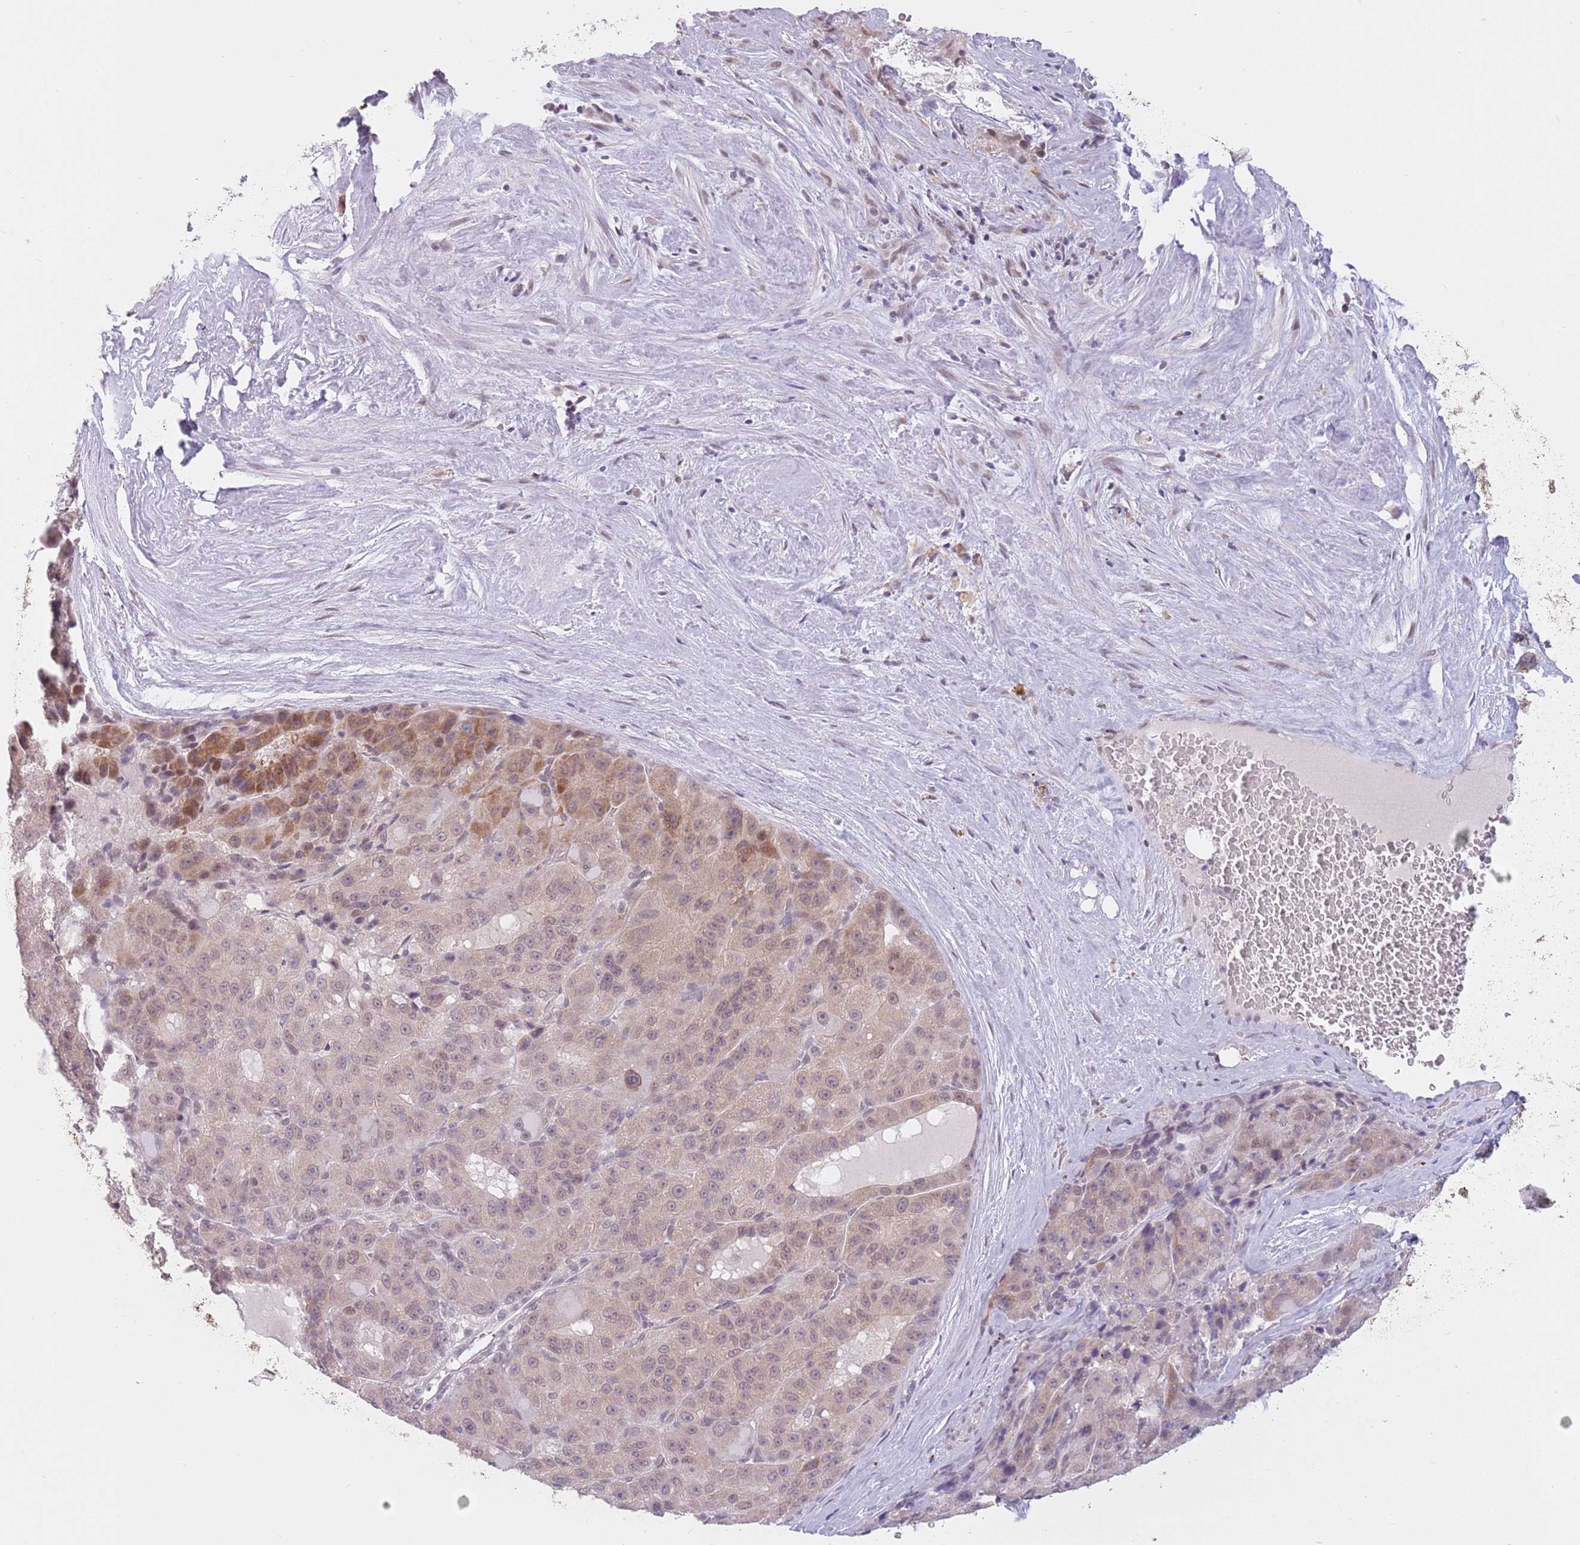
{"staining": {"intensity": "moderate", "quantity": "<25%", "location": "cytoplasmic/membranous"}, "tissue": "liver cancer", "cell_type": "Tumor cells", "image_type": "cancer", "snomed": [{"axis": "morphology", "description": "Carcinoma, Hepatocellular, NOS"}, {"axis": "topography", "description": "Liver"}], "caption": "Moderate cytoplasmic/membranous expression is present in approximately <25% of tumor cells in liver cancer.", "gene": "ZNF574", "patient": {"sex": "male", "age": 76}}